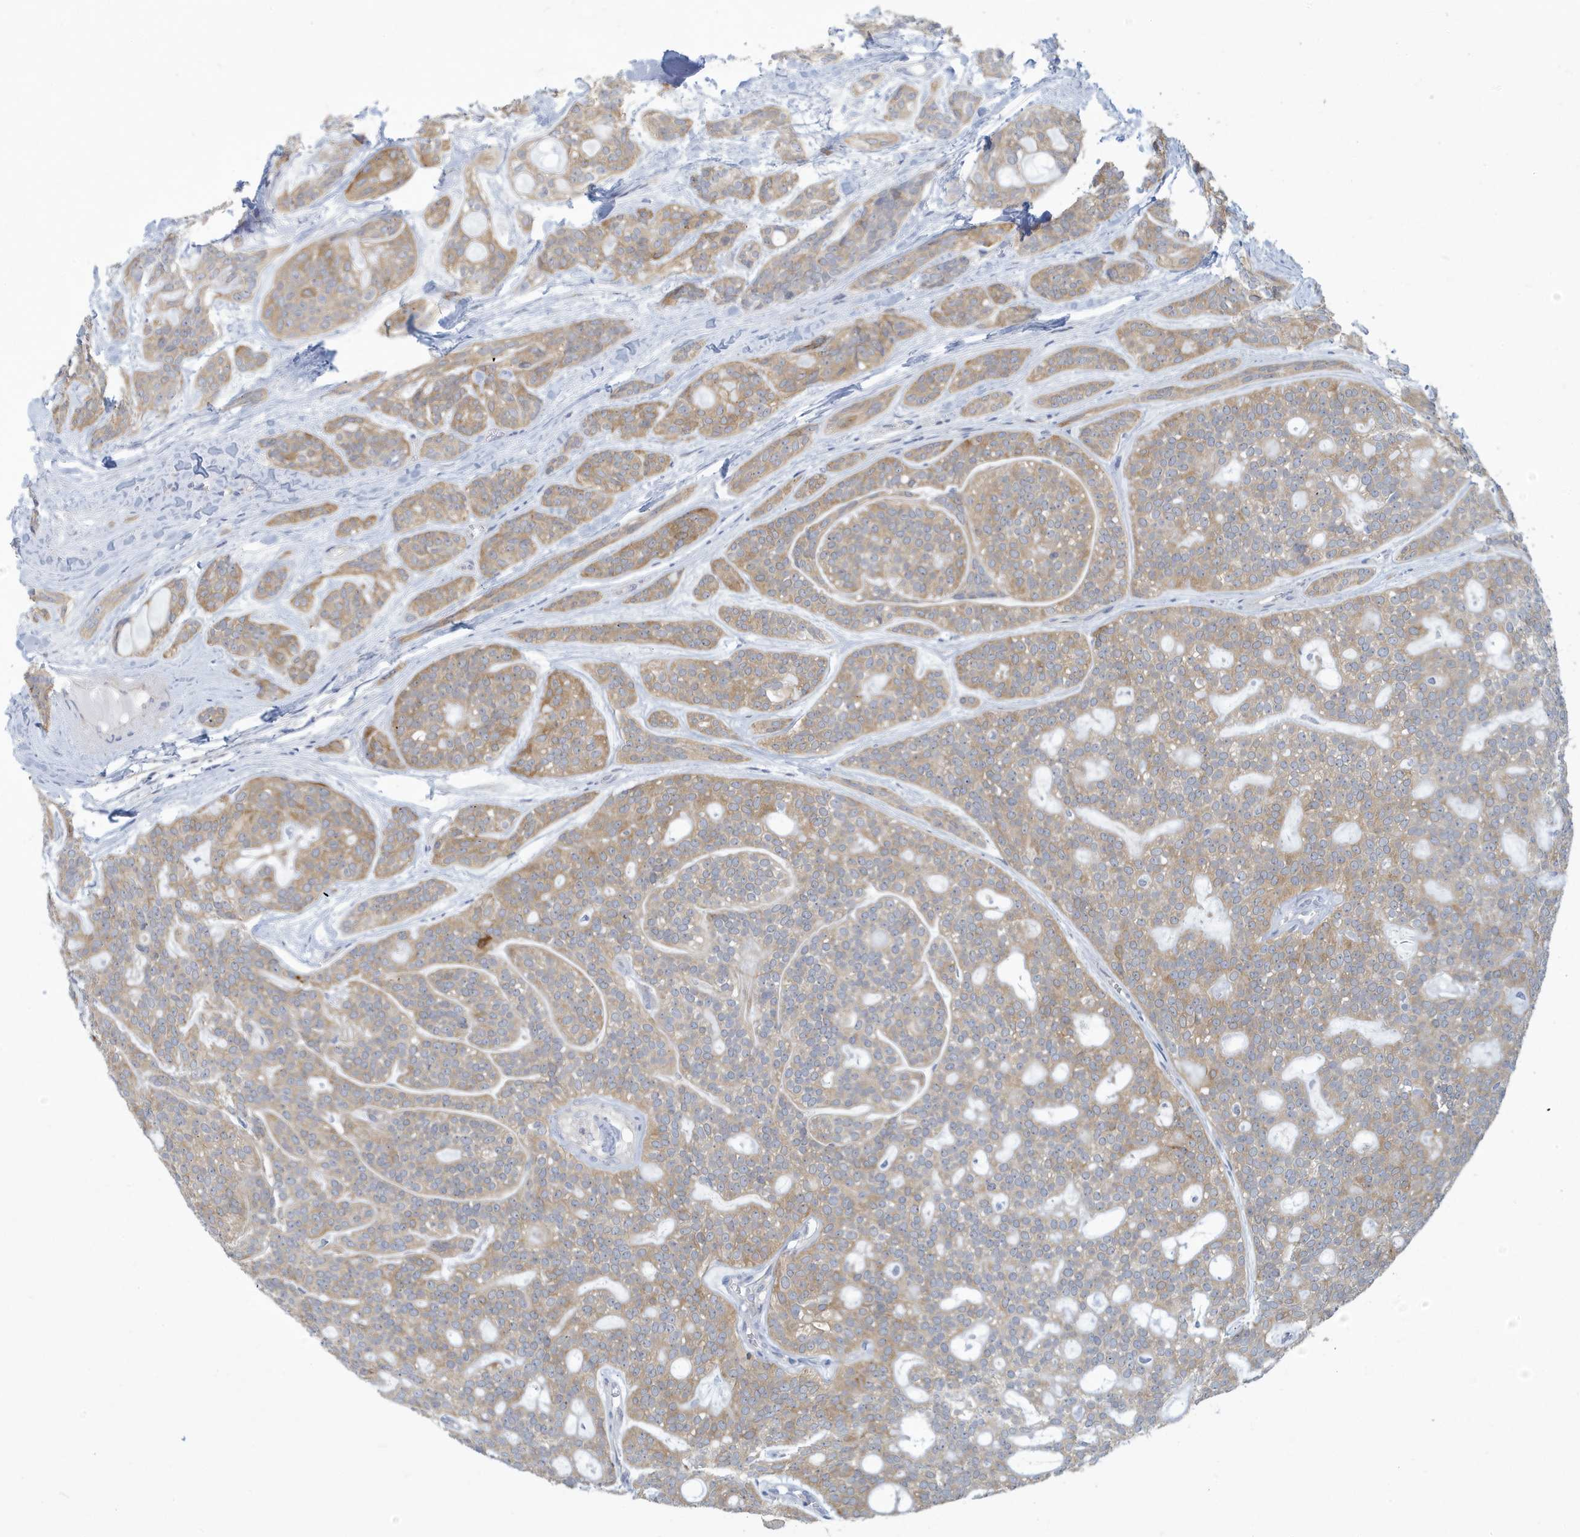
{"staining": {"intensity": "moderate", "quantity": ">75%", "location": "cytoplasmic/membranous"}, "tissue": "head and neck cancer", "cell_type": "Tumor cells", "image_type": "cancer", "snomed": [{"axis": "morphology", "description": "Adenocarcinoma, NOS"}, {"axis": "topography", "description": "Head-Neck"}], "caption": "Protein staining of adenocarcinoma (head and neck) tissue exhibits moderate cytoplasmic/membranous expression in approximately >75% of tumor cells.", "gene": "VTA1", "patient": {"sex": "male", "age": 66}}